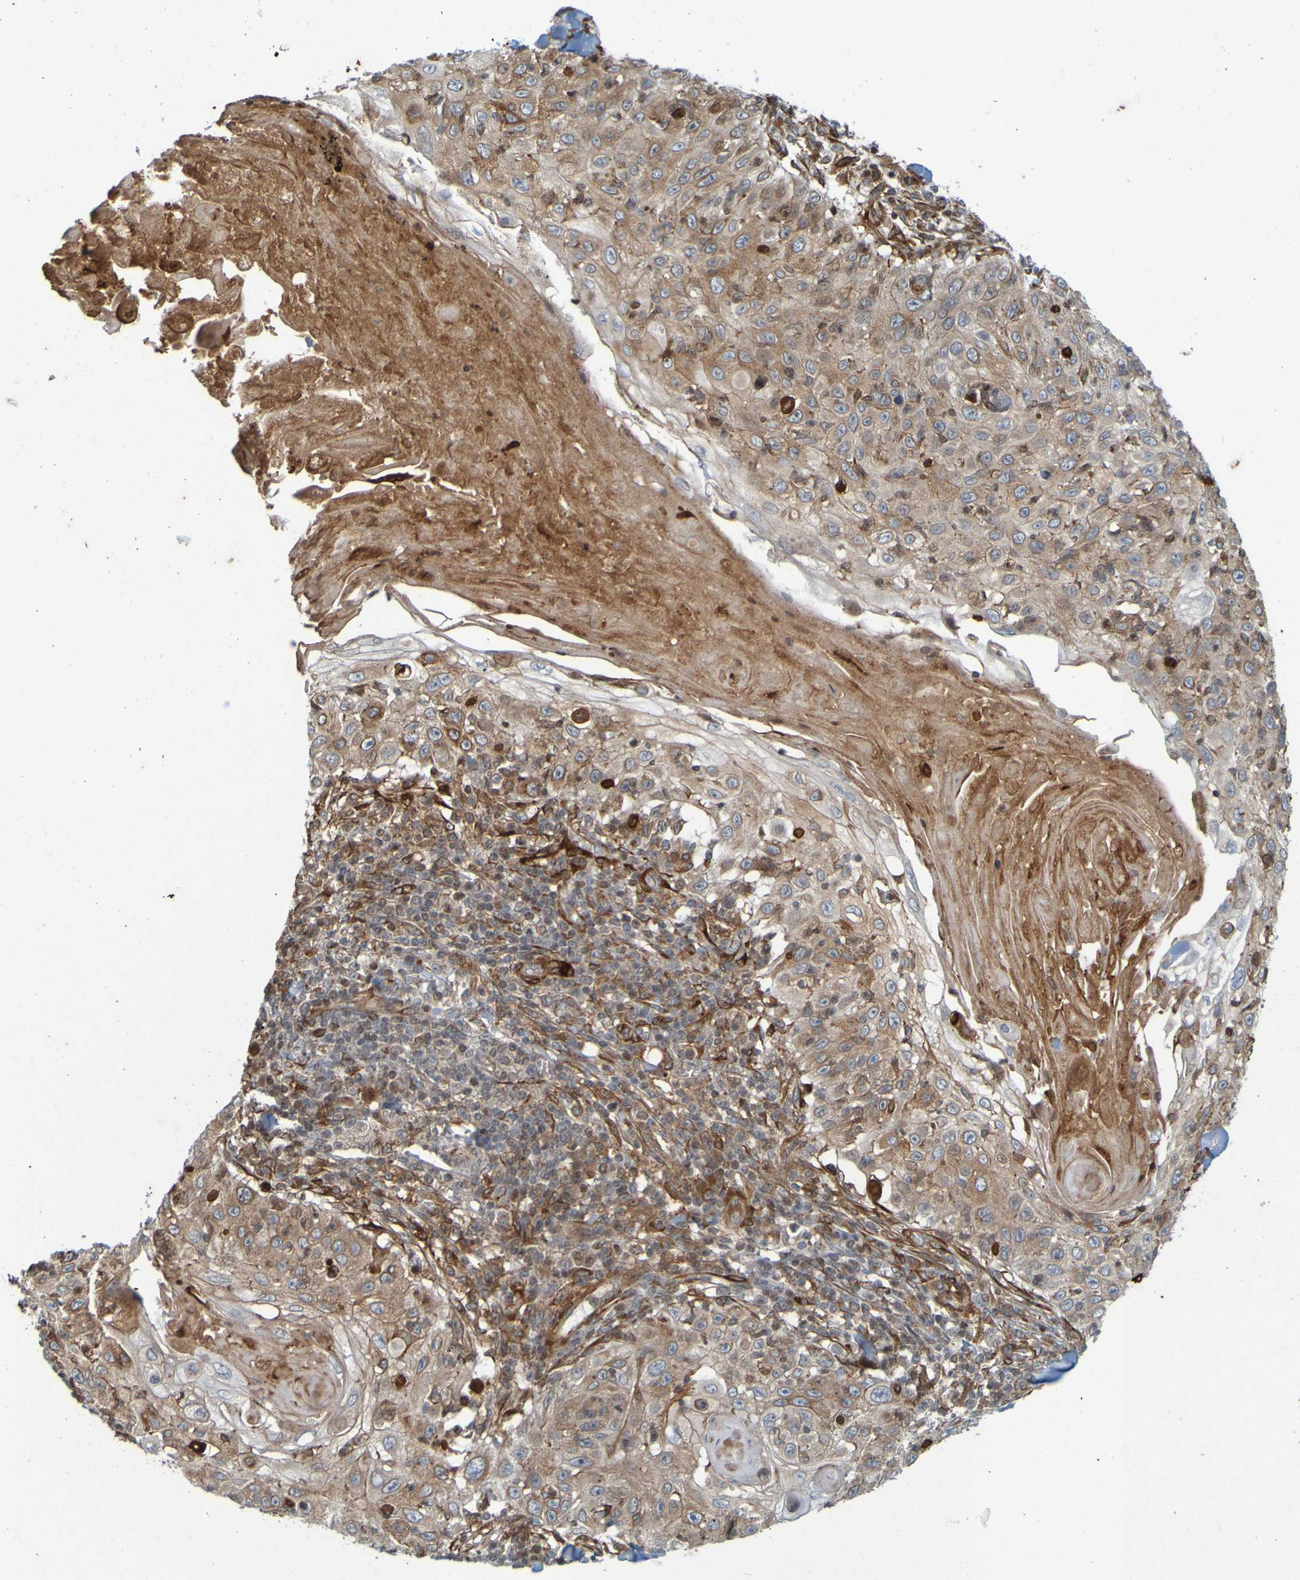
{"staining": {"intensity": "weak", "quantity": ">75%", "location": "cytoplasmic/membranous"}, "tissue": "skin cancer", "cell_type": "Tumor cells", "image_type": "cancer", "snomed": [{"axis": "morphology", "description": "Squamous cell carcinoma, NOS"}, {"axis": "topography", "description": "Skin"}], "caption": "High-power microscopy captured an immunohistochemistry (IHC) histopathology image of skin squamous cell carcinoma, revealing weak cytoplasmic/membranous expression in approximately >75% of tumor cells.", "gene": "GUCY1A1", "patient": {"sex": "male", "age": 86}}